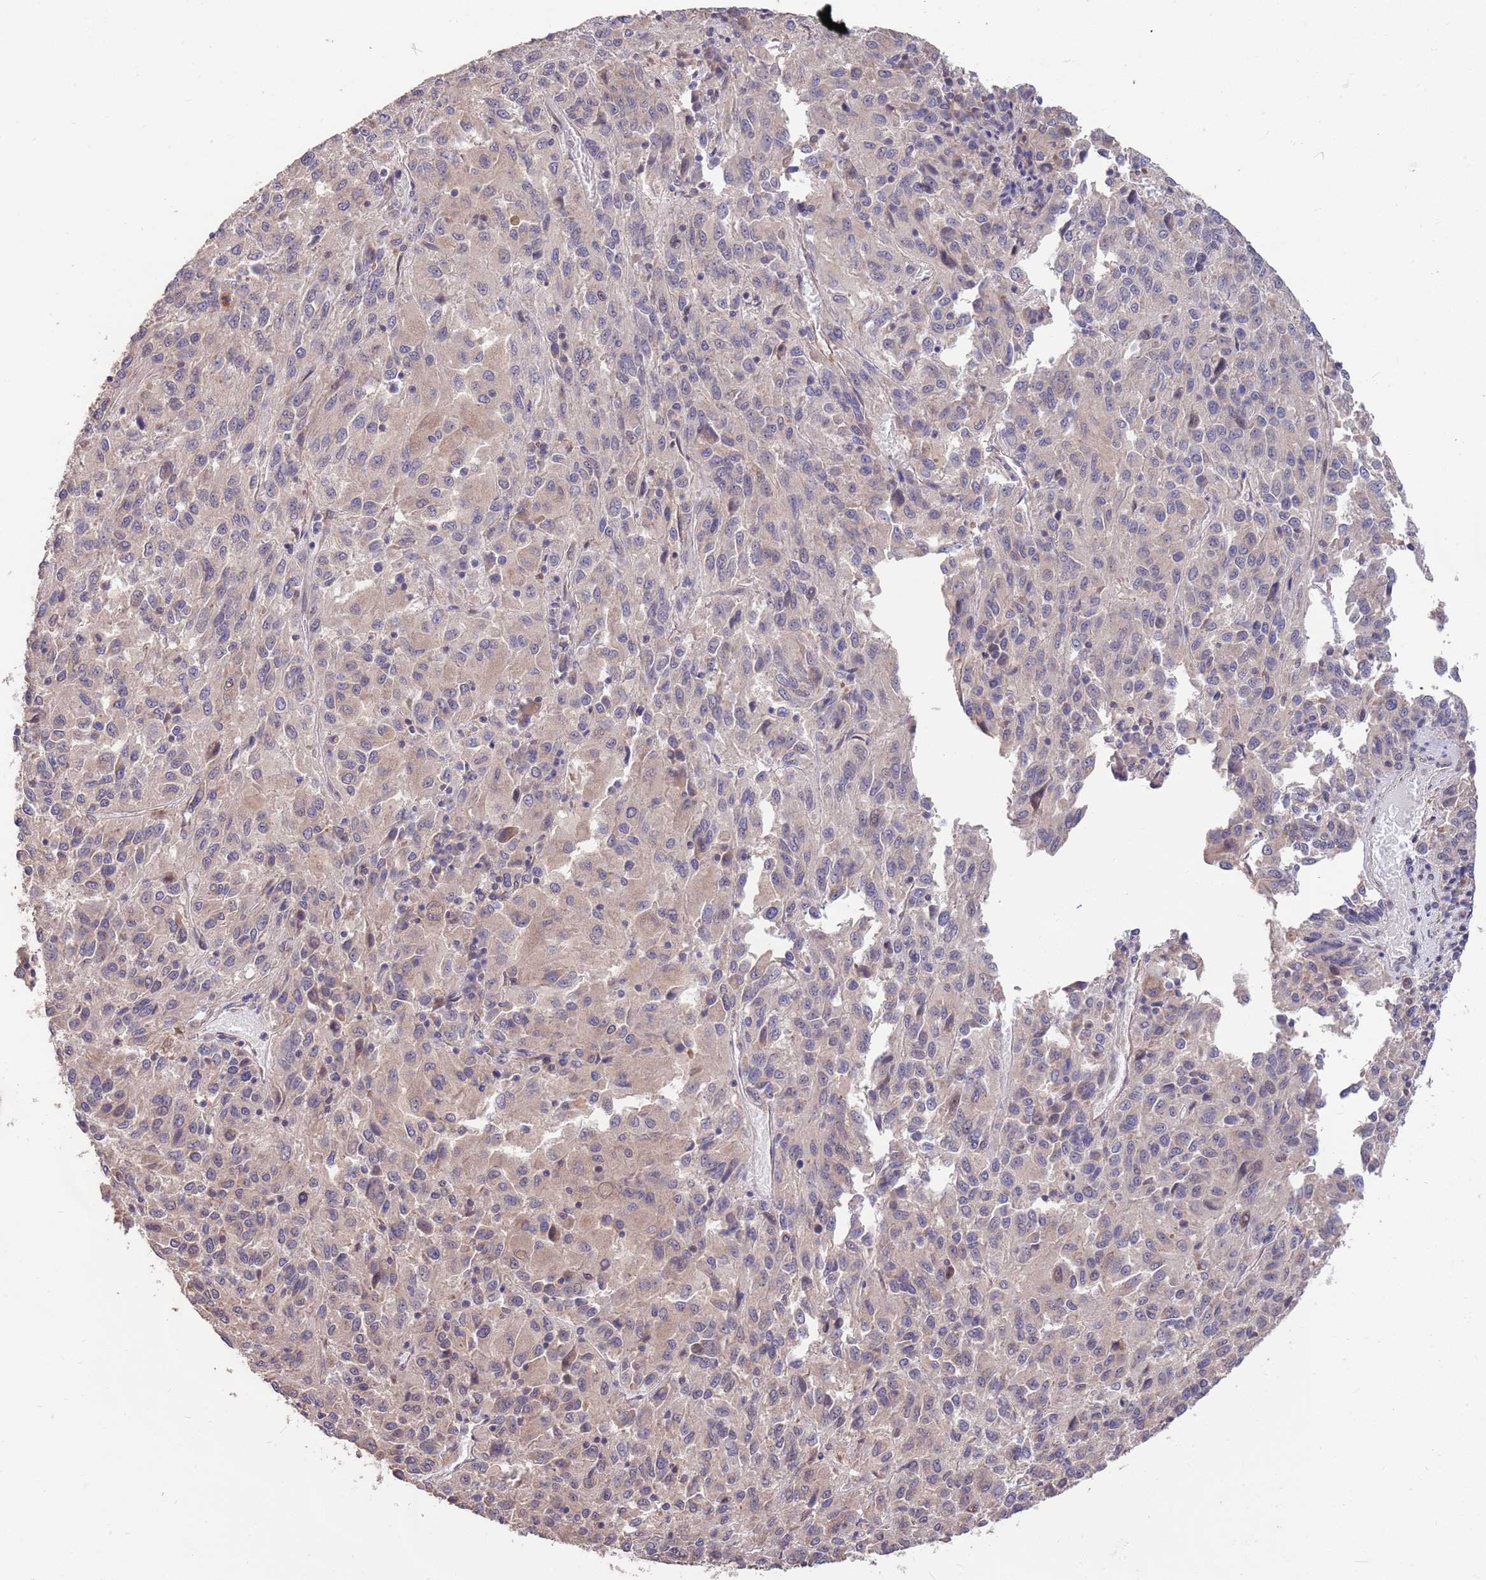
{"staining": {"intensity": "weak", "quantity": "<25%", "location": "cytoplasmic/membranous"}, "tissue": "melanoma", "cell_type": "Tumor cells", "image_type": "cancer", "snomed": [{"axis": "morphology", "description": "Malignant melanoma, Metastatic site"}, {"axis": "topography", "description": "Lung"}], "caption": "A micrograph of human melanoma is negative for staining in tumor cells.", "gene": "MARVELD2", "patient": {"sex": "male", "age": 64}}